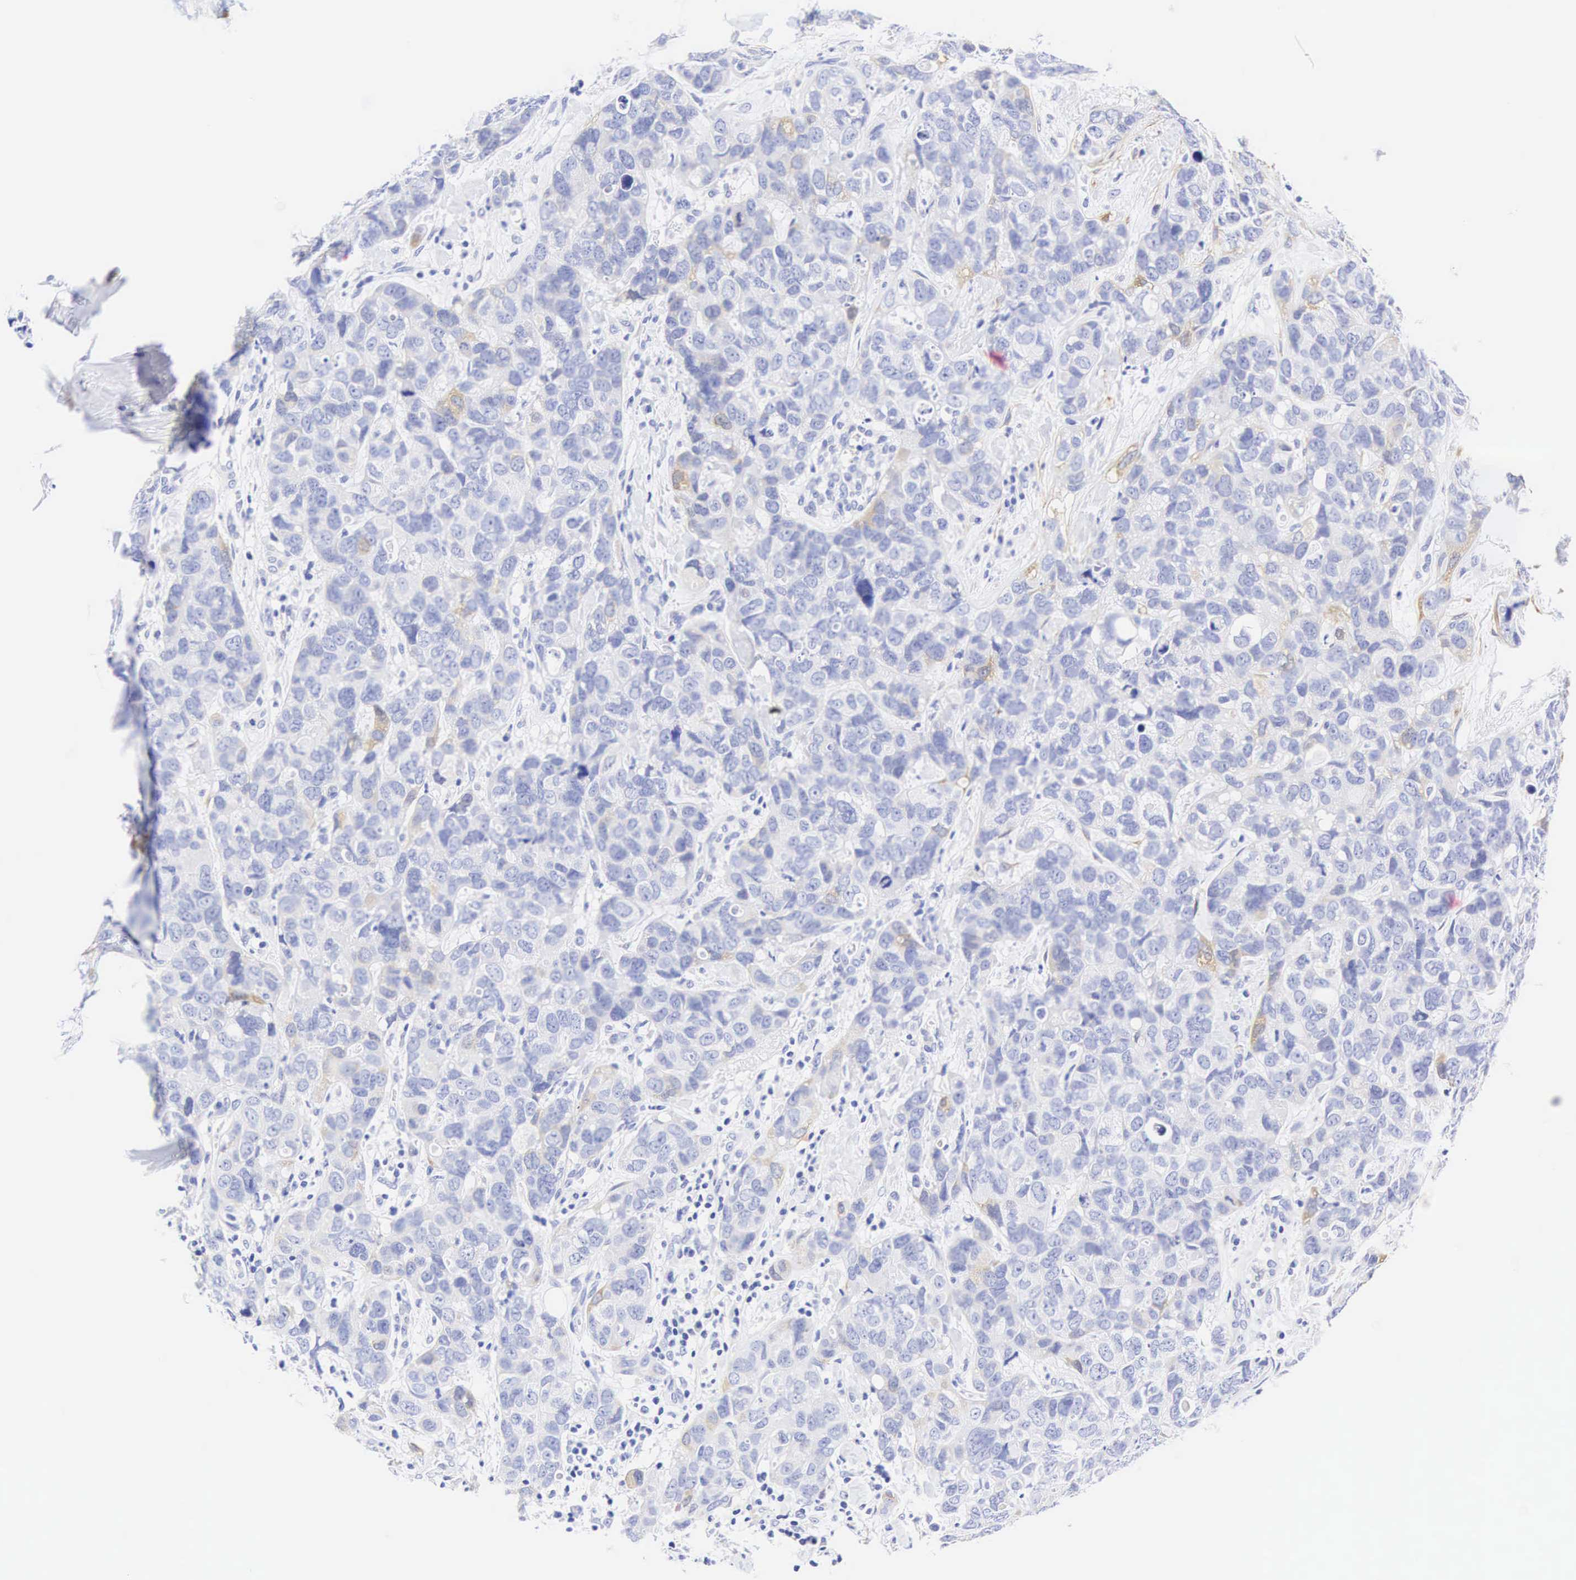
{"staining": {"intensity": "negative", "quantity": "none", "location": "none"}, "tissue": "breast cancer", "cell_type": "Tumor cells", "image_type": "cancer", "snomed": [{"axis": "morphology", "description": "Duct carcinoma"}, {"axis": "topography", "description": "Breast"}], "caption": "Human breast intraductal carcinoma stained for a protein using IHC shows no positivity in tumor cells.", "gene": "CNN1", "patient": {"sex": "female", "age": 91}}